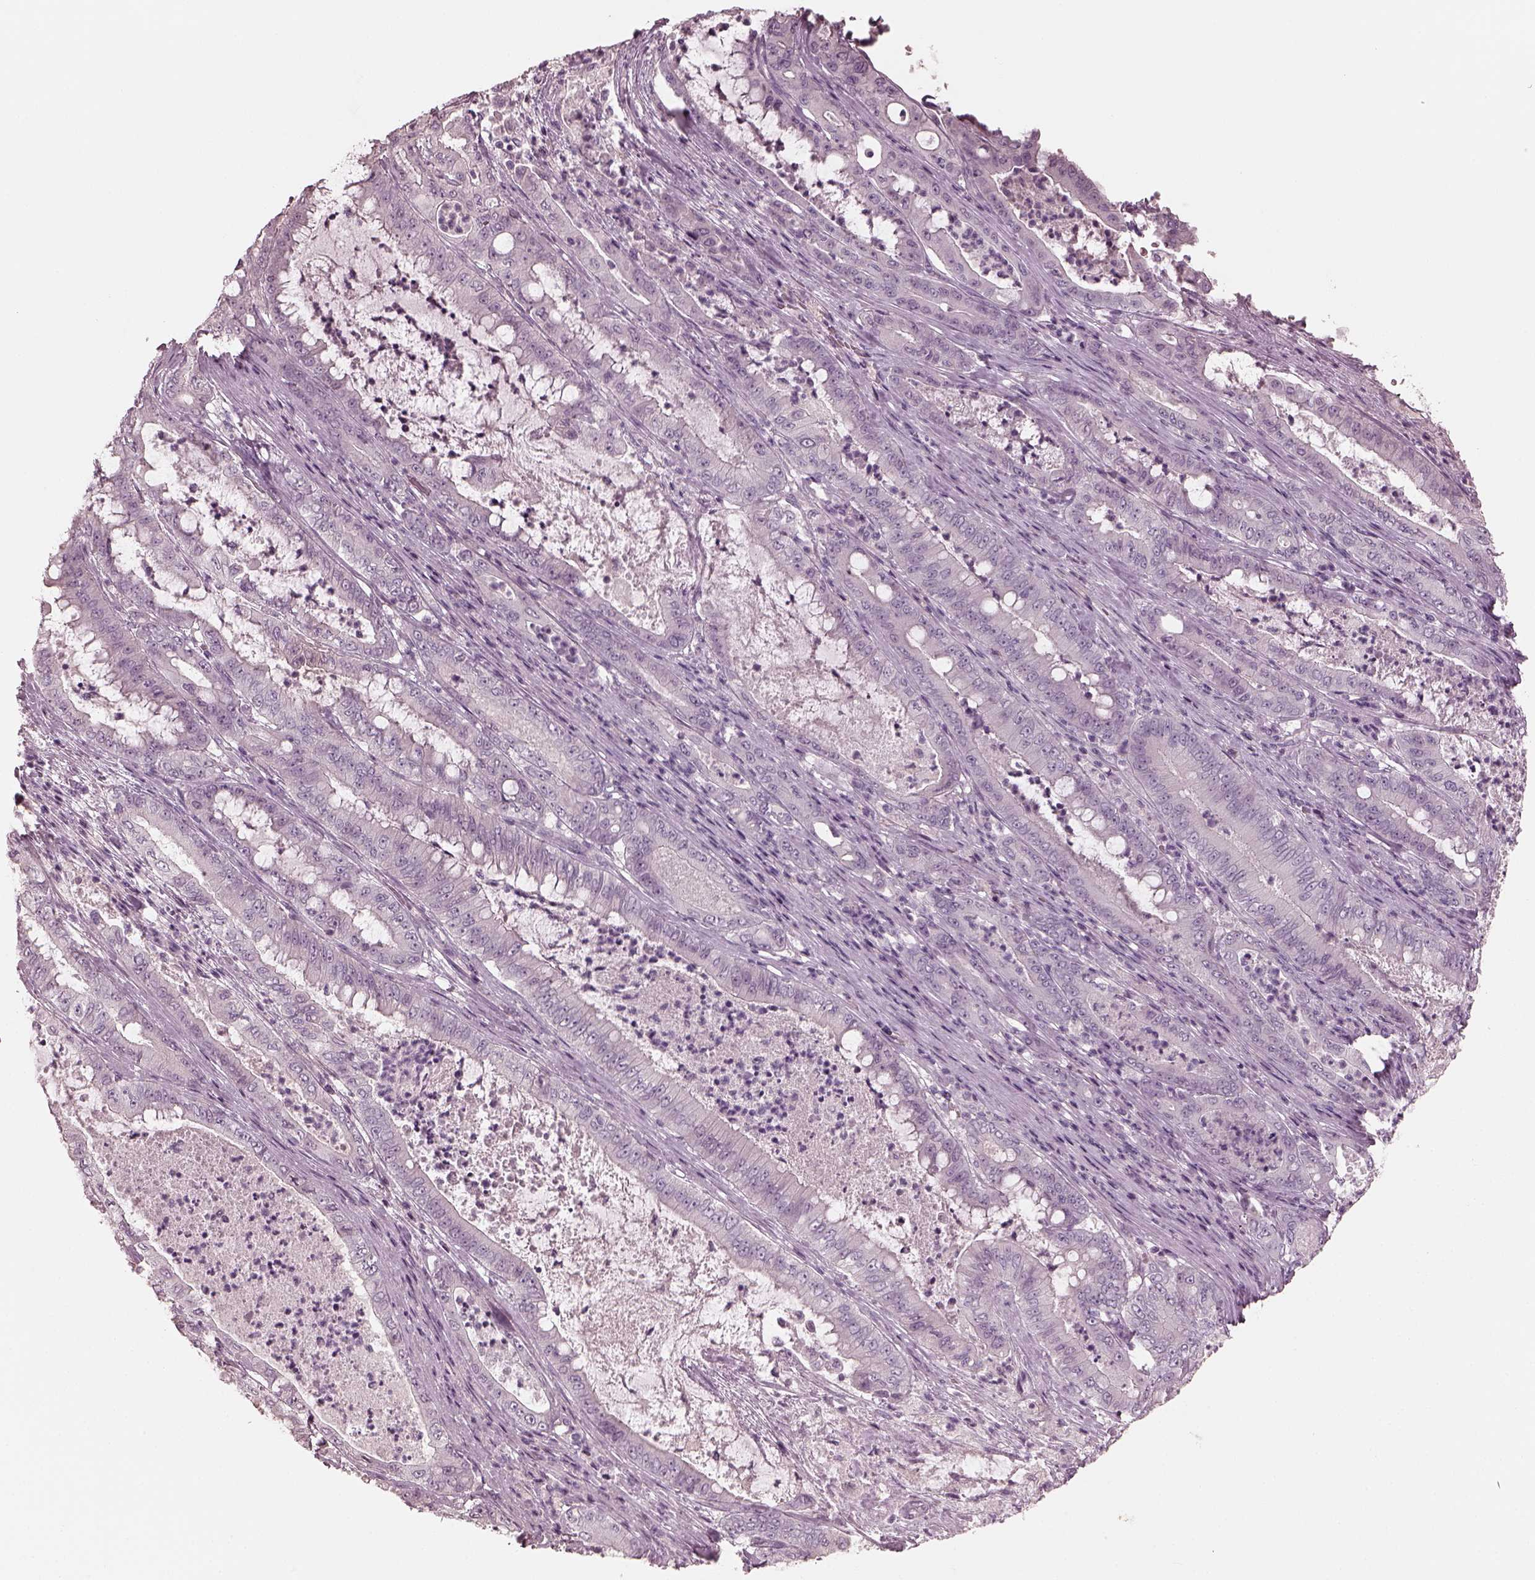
{"staining": {"intensity": "negative", "quantity": "none", "location": "none"}, "tissue": "pancreatic cancer", "cell_type": "Tumor cells", "image_type": "cancer", "snomed": [{"axis": "morphology", "description": "Adenocarcinoma, NOS"}, {"axis": "topography", "description": "Pancreas"}], "caption": "Immunohistochemical staining of human adenocarcinoma (pancreatic) reveals no significant positivity in tumor cells. (DAB (3,3'-diaminobenzidine) immunohistochemistry (IHC) with hematoxylin counter stain).", "gene": "OPTC", "patient": {"sex": "male", "age": 71}}